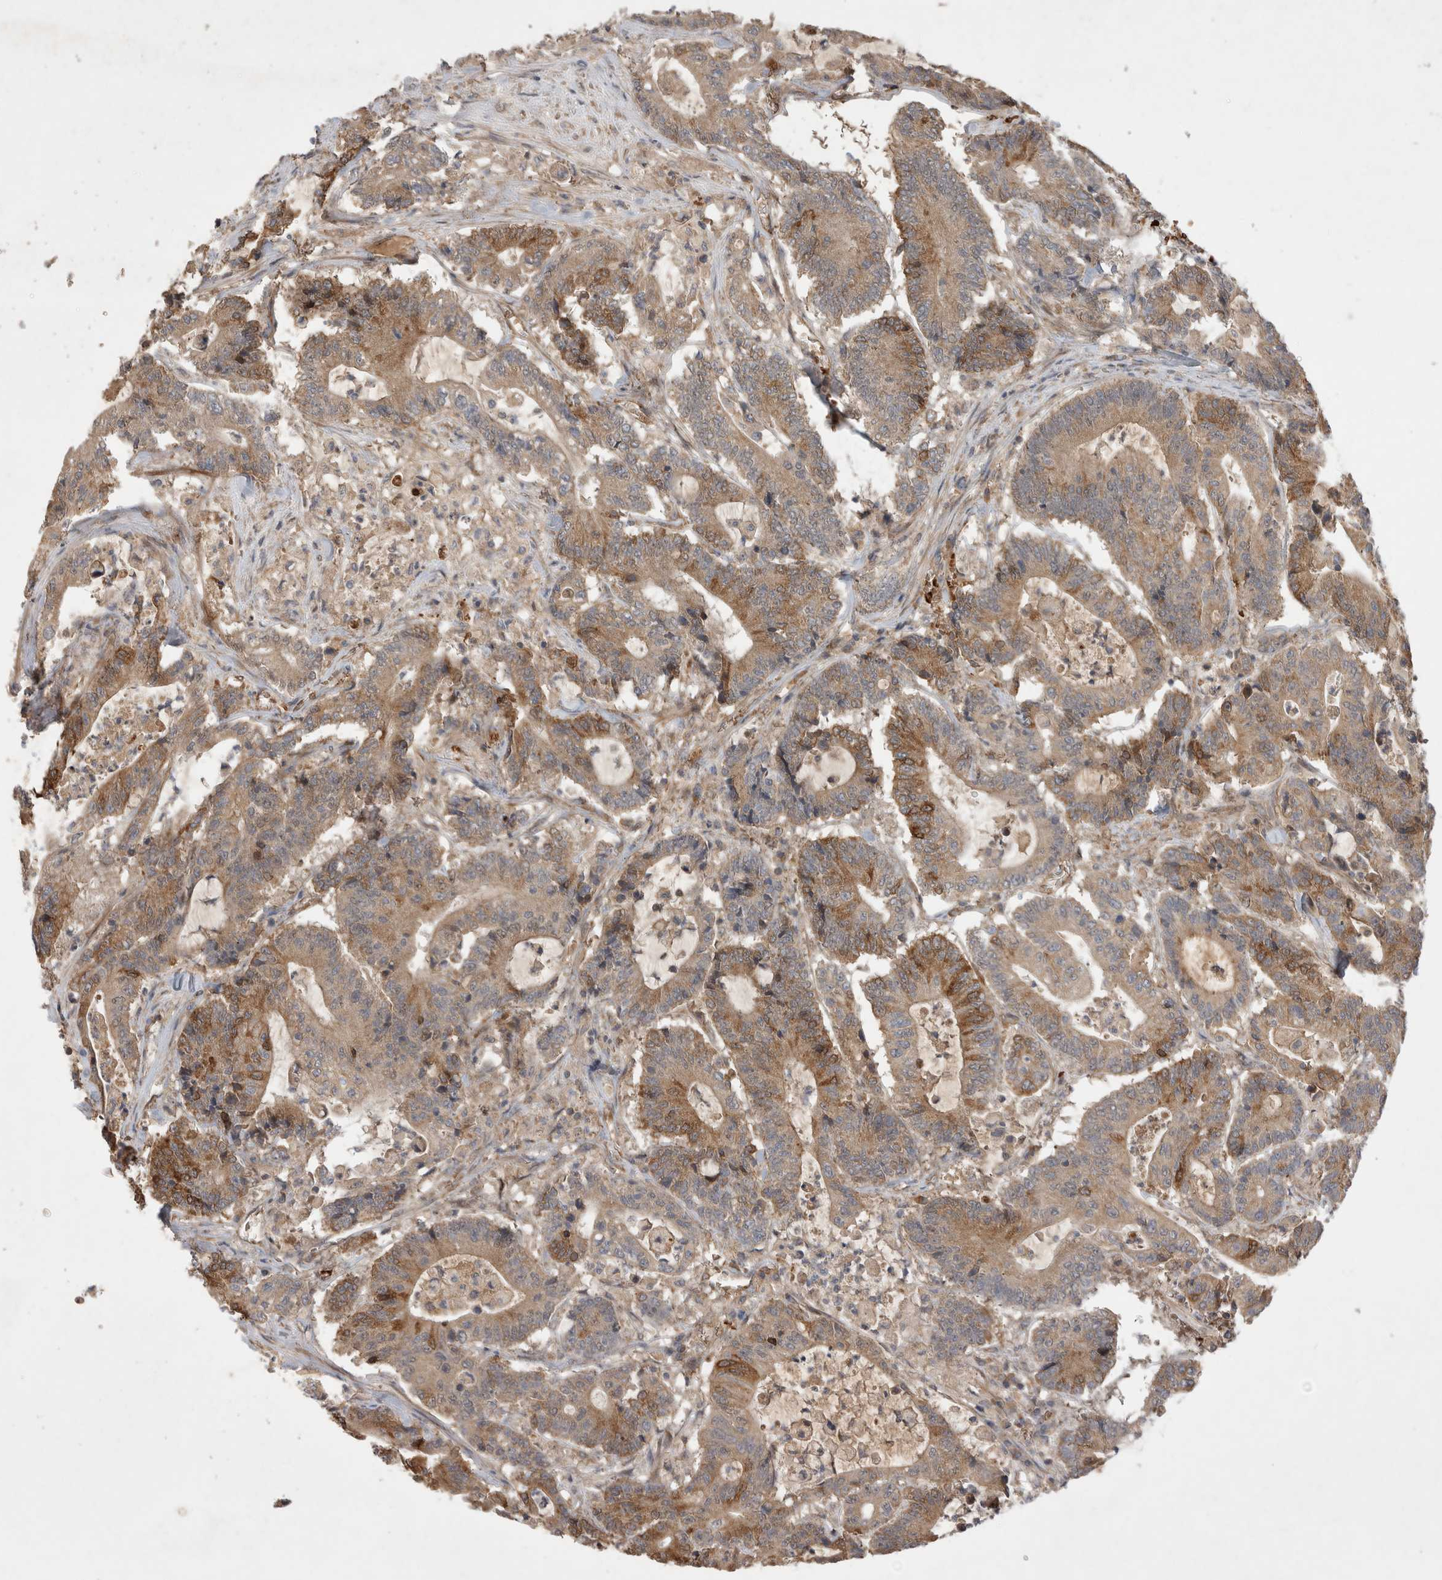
{"staining": {"intensity": "strong", "quantity": ">75%", "location": "cytoplasmic/membranous"}, "tissue": "colorectal cancer", "cell_type": "Tumor cells", "image_type": "cancer", "snomed": [{"axis": "morphology", "description": "Adenocarcinoma, NOS"}, {"axis": "topography", "description": "Colon"}], "caption": "This micrograph reveals immunohistochemistry staining of colorectal cancer (adenocarcinoma), with high strong cytoplasmic/membranous expression in approximately >75% of tumor cells.", "gene": "FAM221A", "patient": {"sex": "female", "age": 84}}